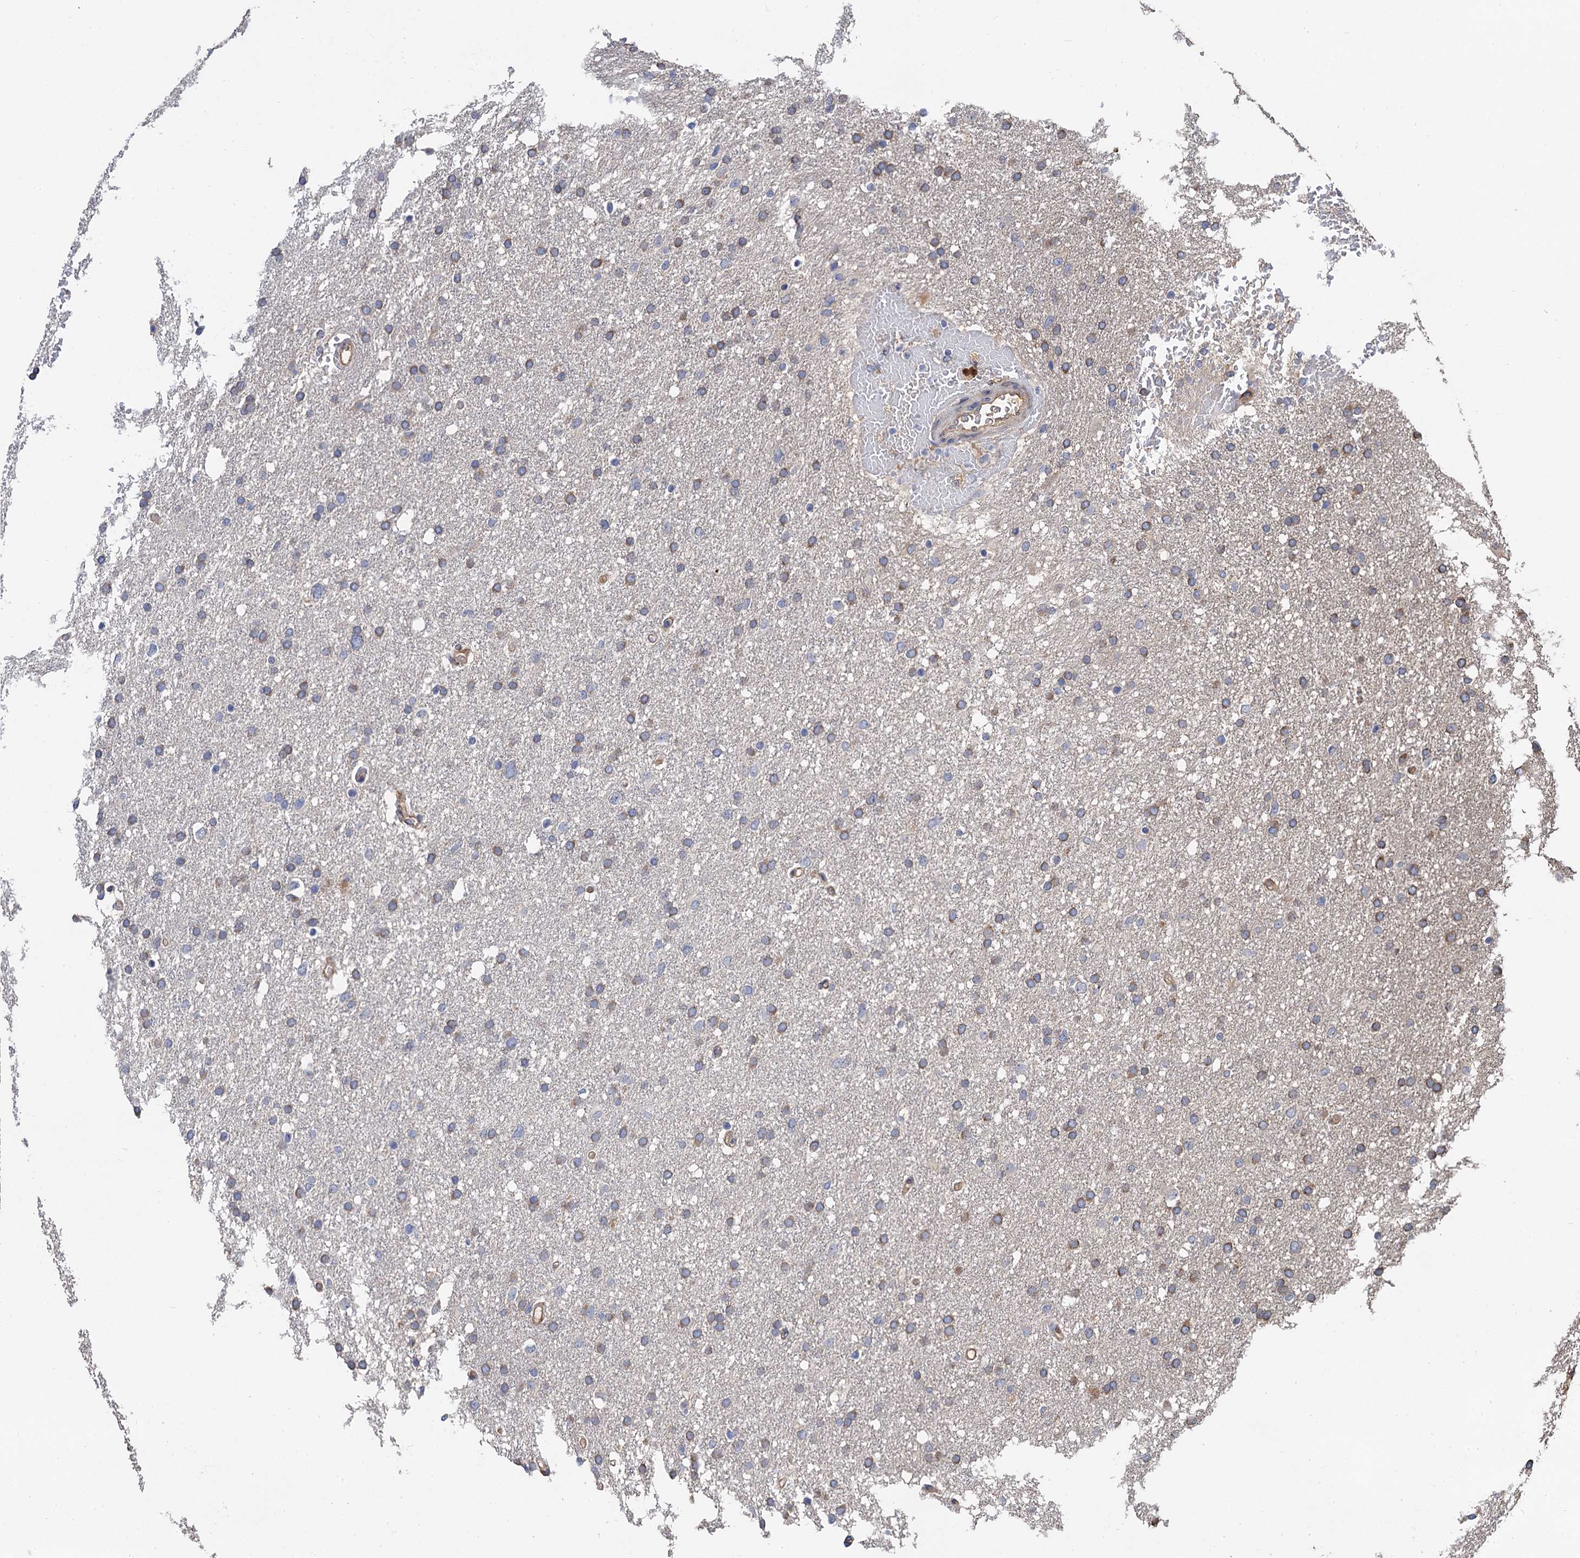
{"staining": {"intensity": "weak", "quantity": "25%-75%", "location": "cytoplasmic/membranous"}, "tissue": "glioma", "cell_type": "Tumor cells", "image_type": "cancer", "snomed": [{"axis": "morphology", "description": "Glioma, malignant, High grade"}, {"axis": "topography", "description": "Cerebral cortex"}], "caption": "Tumor cells exhibit low levels of weak cytoplasmic/membranous expression in about 25%-75% of cells in human glioma.", "gene": "CNNM1", "patient": {"sex": "female", "age": 36}}